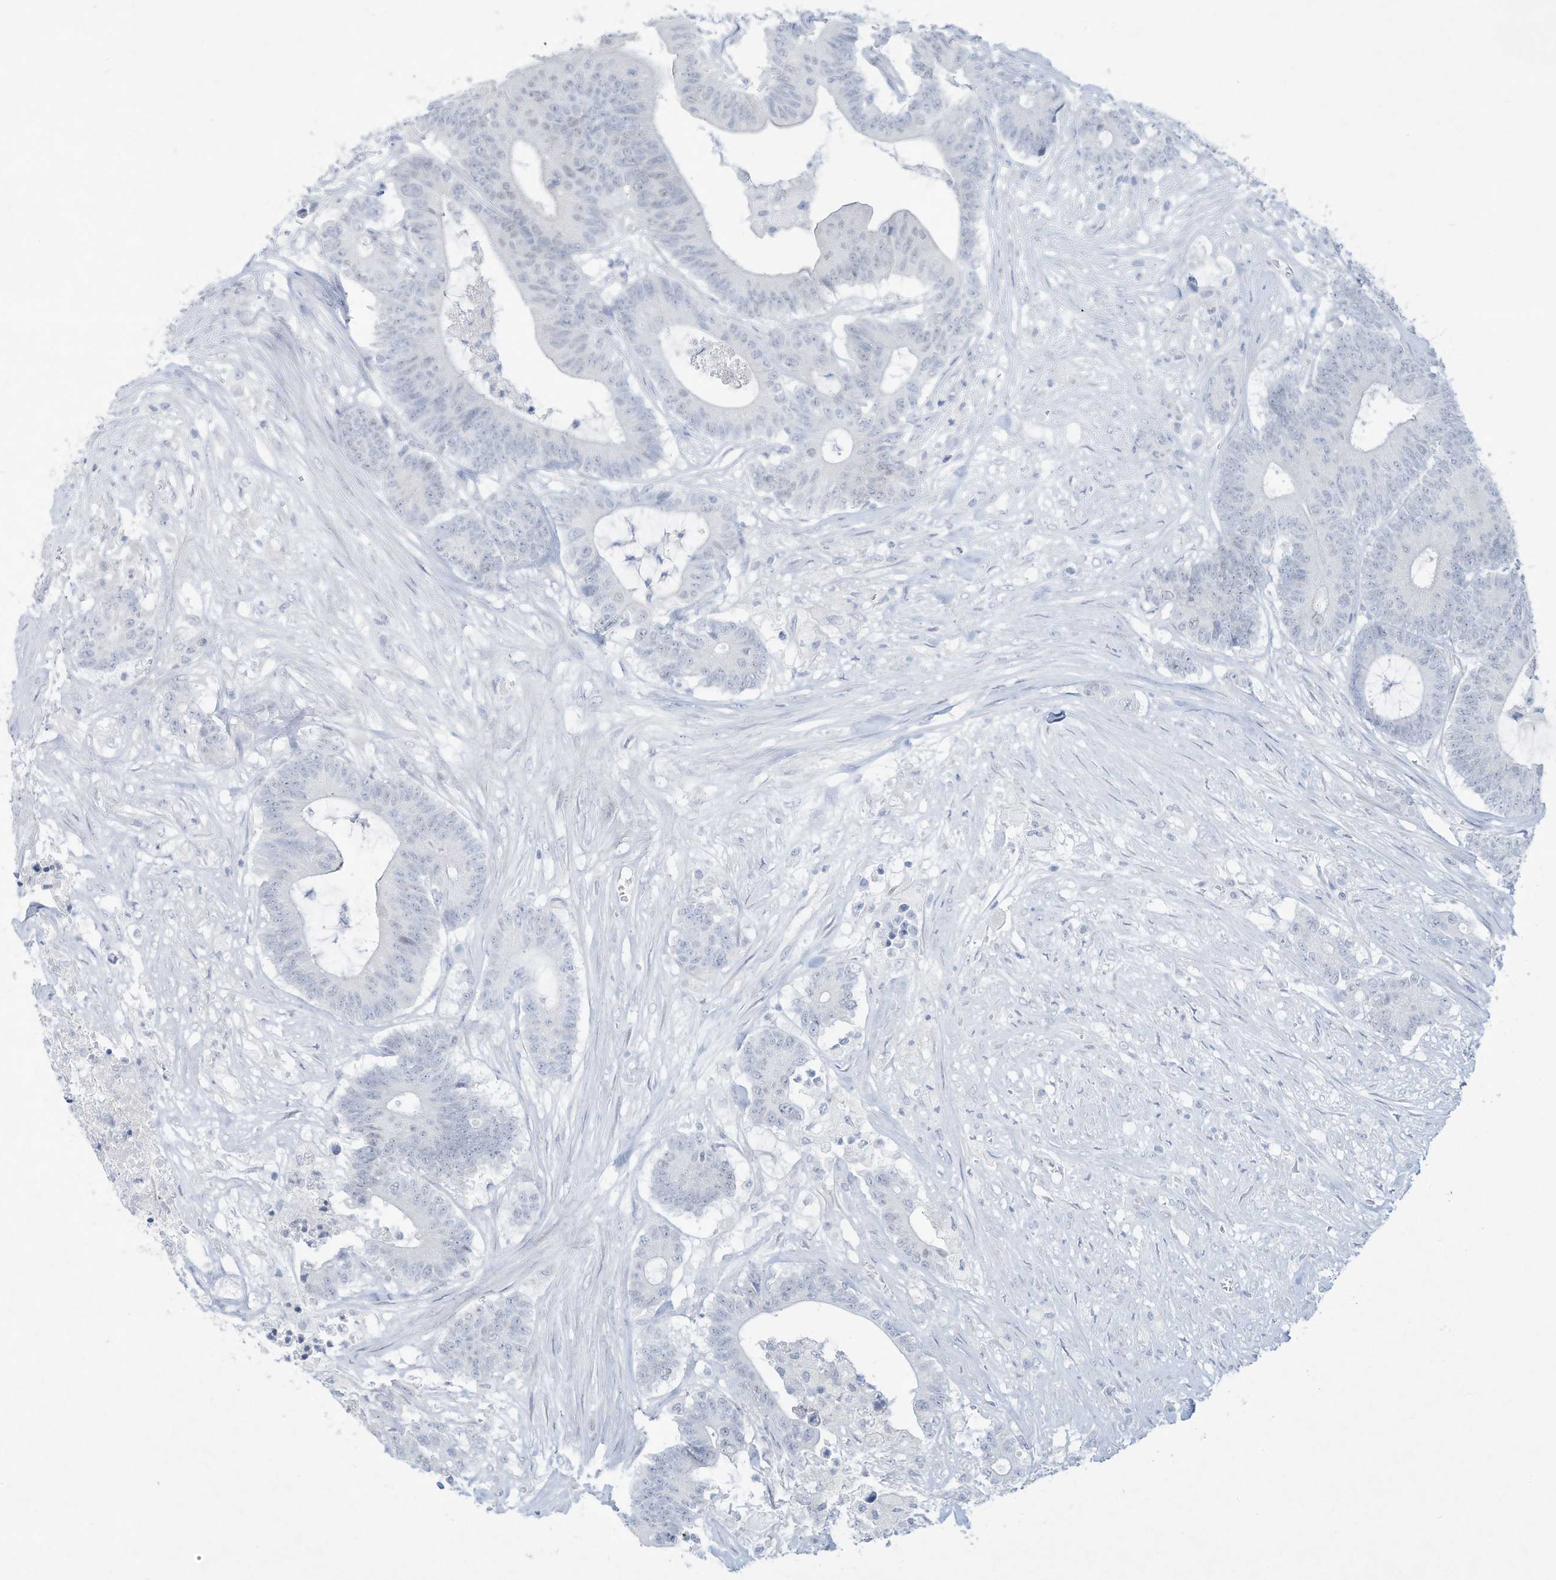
{"staining": {"intensity": "negative", "quantity": "none", "location": "none"}, "tissue": "colorectal cancer", "cell_type": "Tumor cells", "image_type": "cancer", "snomed": [{"axis": "morphology", "description": "Adenocarcinoma, NOS"}, {"axis": "topography", "description": "Colon"}], "caption": "There is no significant positivity in tumor cells of colorectal adenocarcinoma. The staining is performed using DAB (3,3'-diaminobenzidine) brown chromogen with nuclei counter-stained in using hematoxylin.", "gene": "PAX6", "patient": {"sex": "female", "age": 84}}